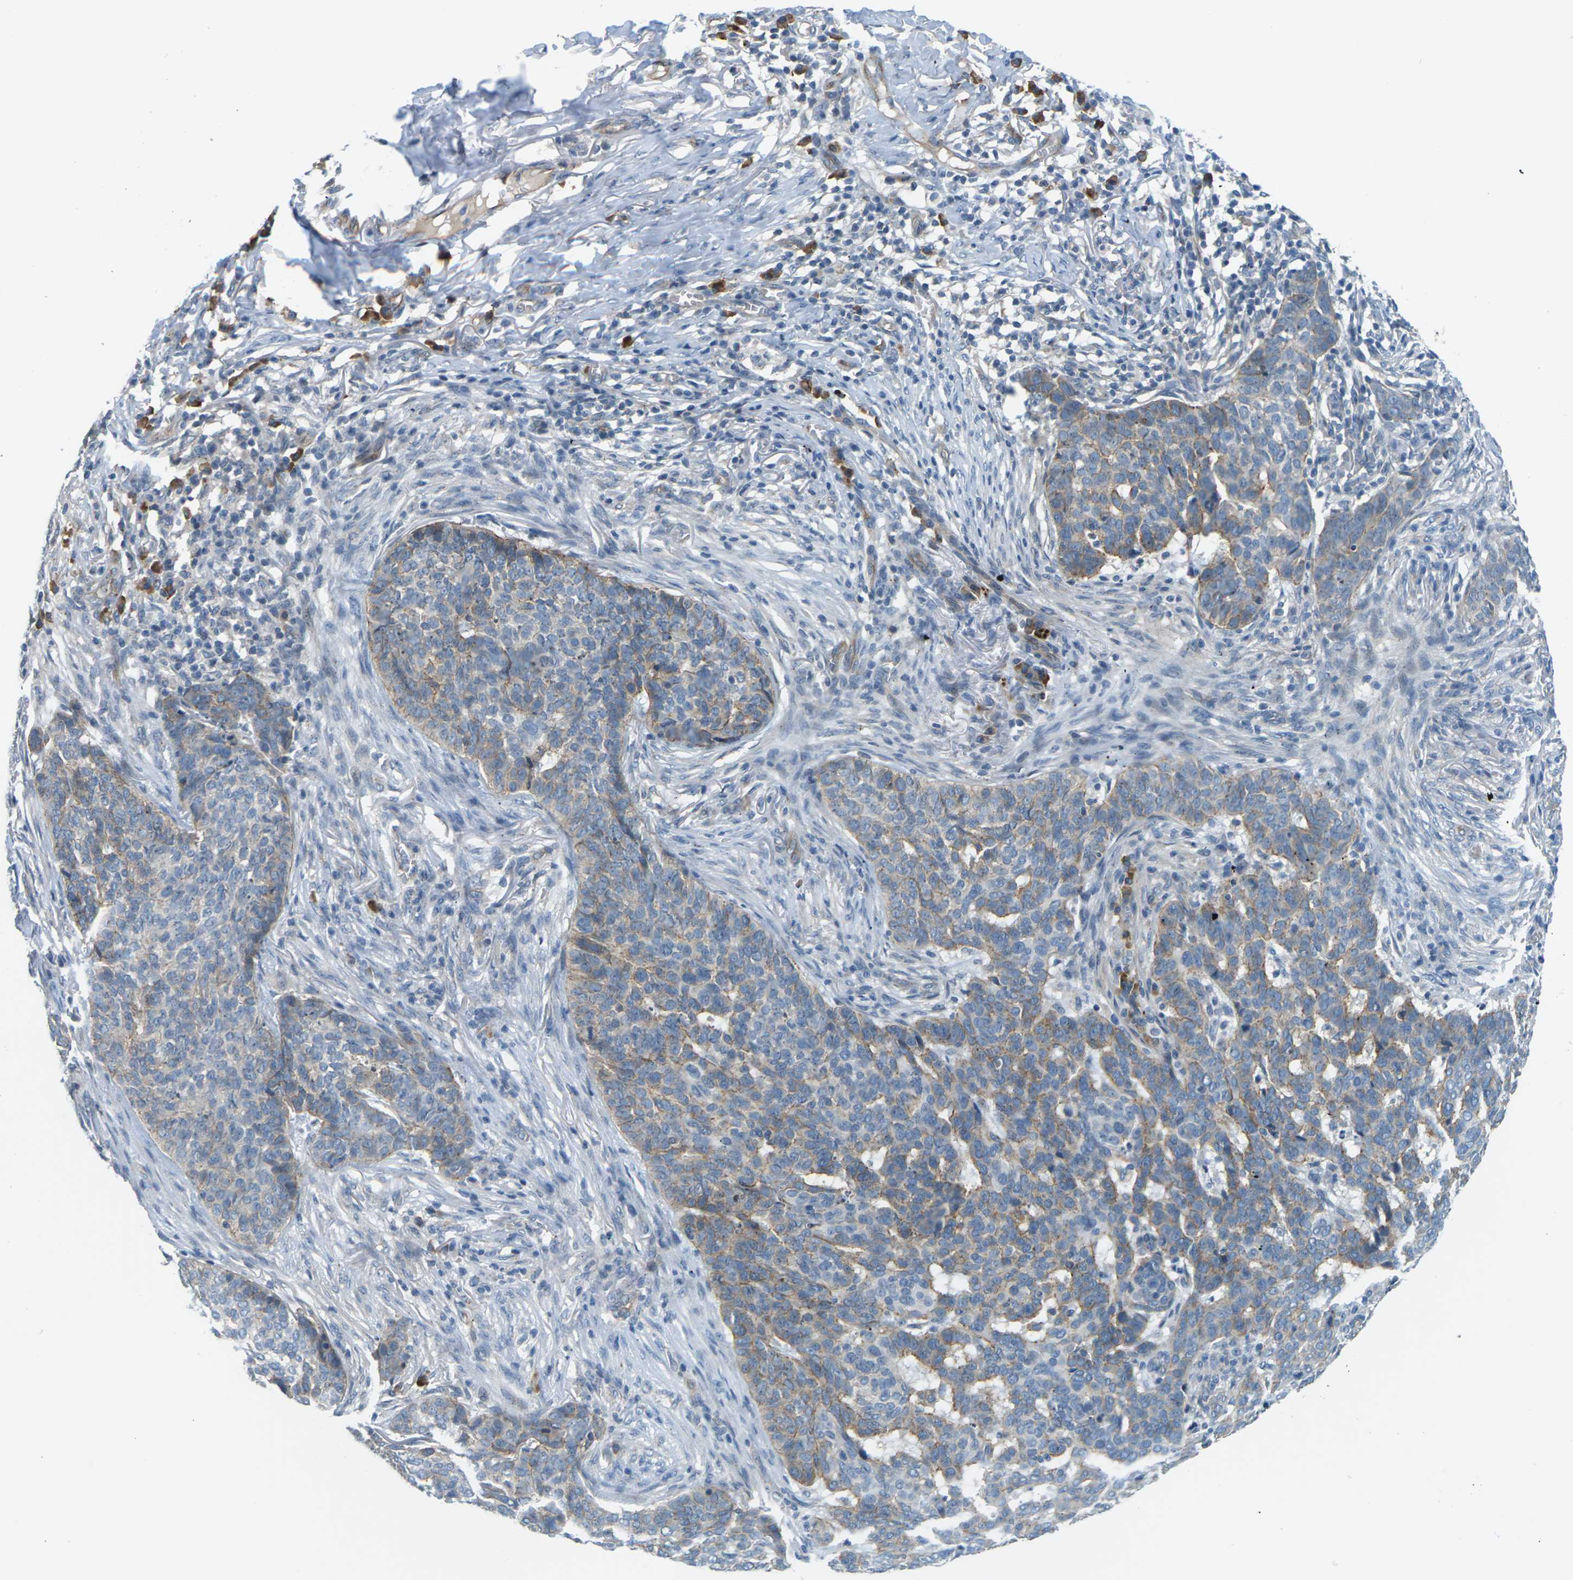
{"staining": {"intensity": "moderate", "quantity": "25%-75%", "location": "cytoplasmic/membranous"}, "tissue": "skin cancer", "cell_type": "Tumor cells", "image_type": "cancer", "snomed": [{"axis": "morphology", "description": "Basal cell carcinoma"}, {"axis": "topography", "description": "Skin"}], "caption": "A high-resolution image shows IHC staining of skin cancer, which displays moderate cytoplasmic/membranous staining in about 25%-75% of tumor cells. The staining was performed using DAB to visualize the protein expression in brown, while the nuclei were stained in blue with hematoxylin (Magnification: 20x).", "gene": "SLC13A3", "patient": {"sex": "male", "age": 85}}